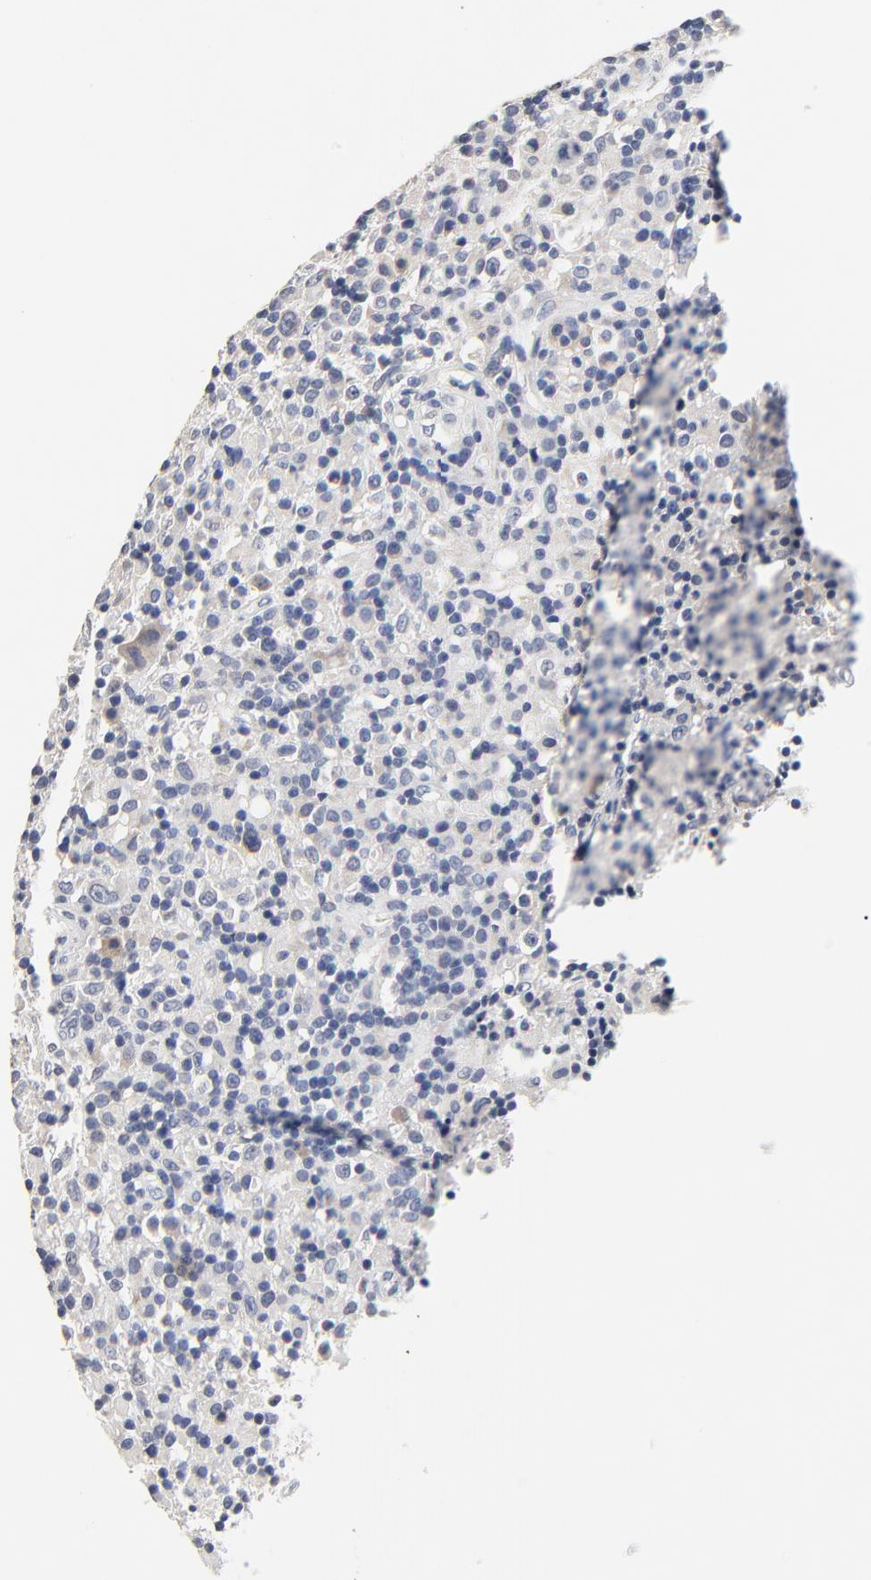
{"staining": {"intensity": "negative", "quantity": "none", "location": "none"}, "tissue": "lymphoma", "cell_type": "Tumor cells", "image_type": "cancer", "snomed": [{"axis": "morphology", "description": "Hodgkin's disease, NOS"}, {"axis": "topography", "description": "Lymph node"}], "caption": "This is a image of immunohistochemistry (IHC) staining of lymphoma, which shows no expression in tumor cells.", "gene": "FBXL5", "patient": {"sex": "male", "age": 46}}